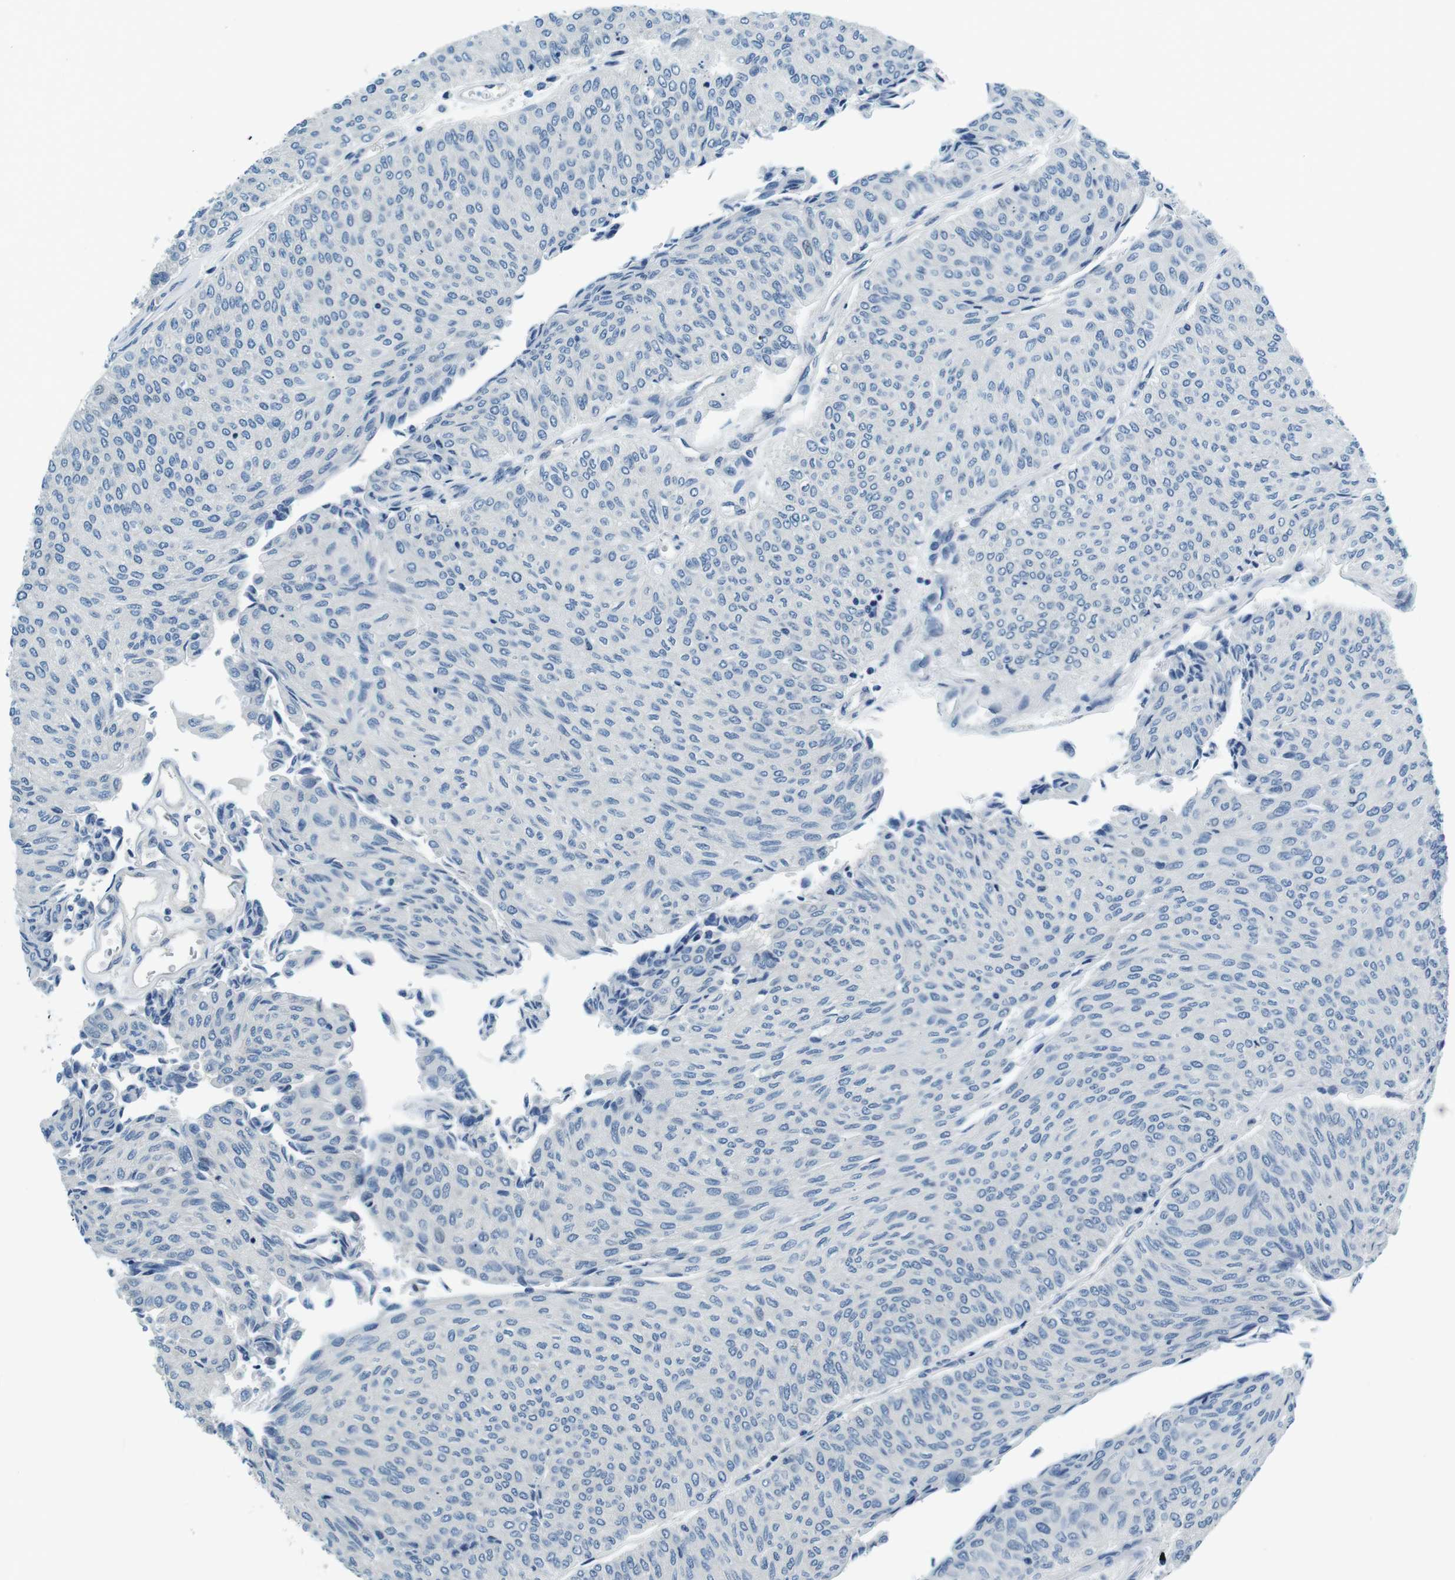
{"staining": {"intensity": "negative", "quantity": "none", "location": "none"}, "tissue": "urothelial cancer", "cell_type": "Tumor cells", "image_type": "cancer", "snomed": [{"axis": "morphology", "description": "Urothelial carcinoma, Low grade"}, {"axis": "topography", "description": "Urinary bladder"}], "caption": "Tumor cells are negative for brown protein staining in urothelial cancer.", "gene": "KCNJ5", "patient": {"sex": "male", "age": 78}}